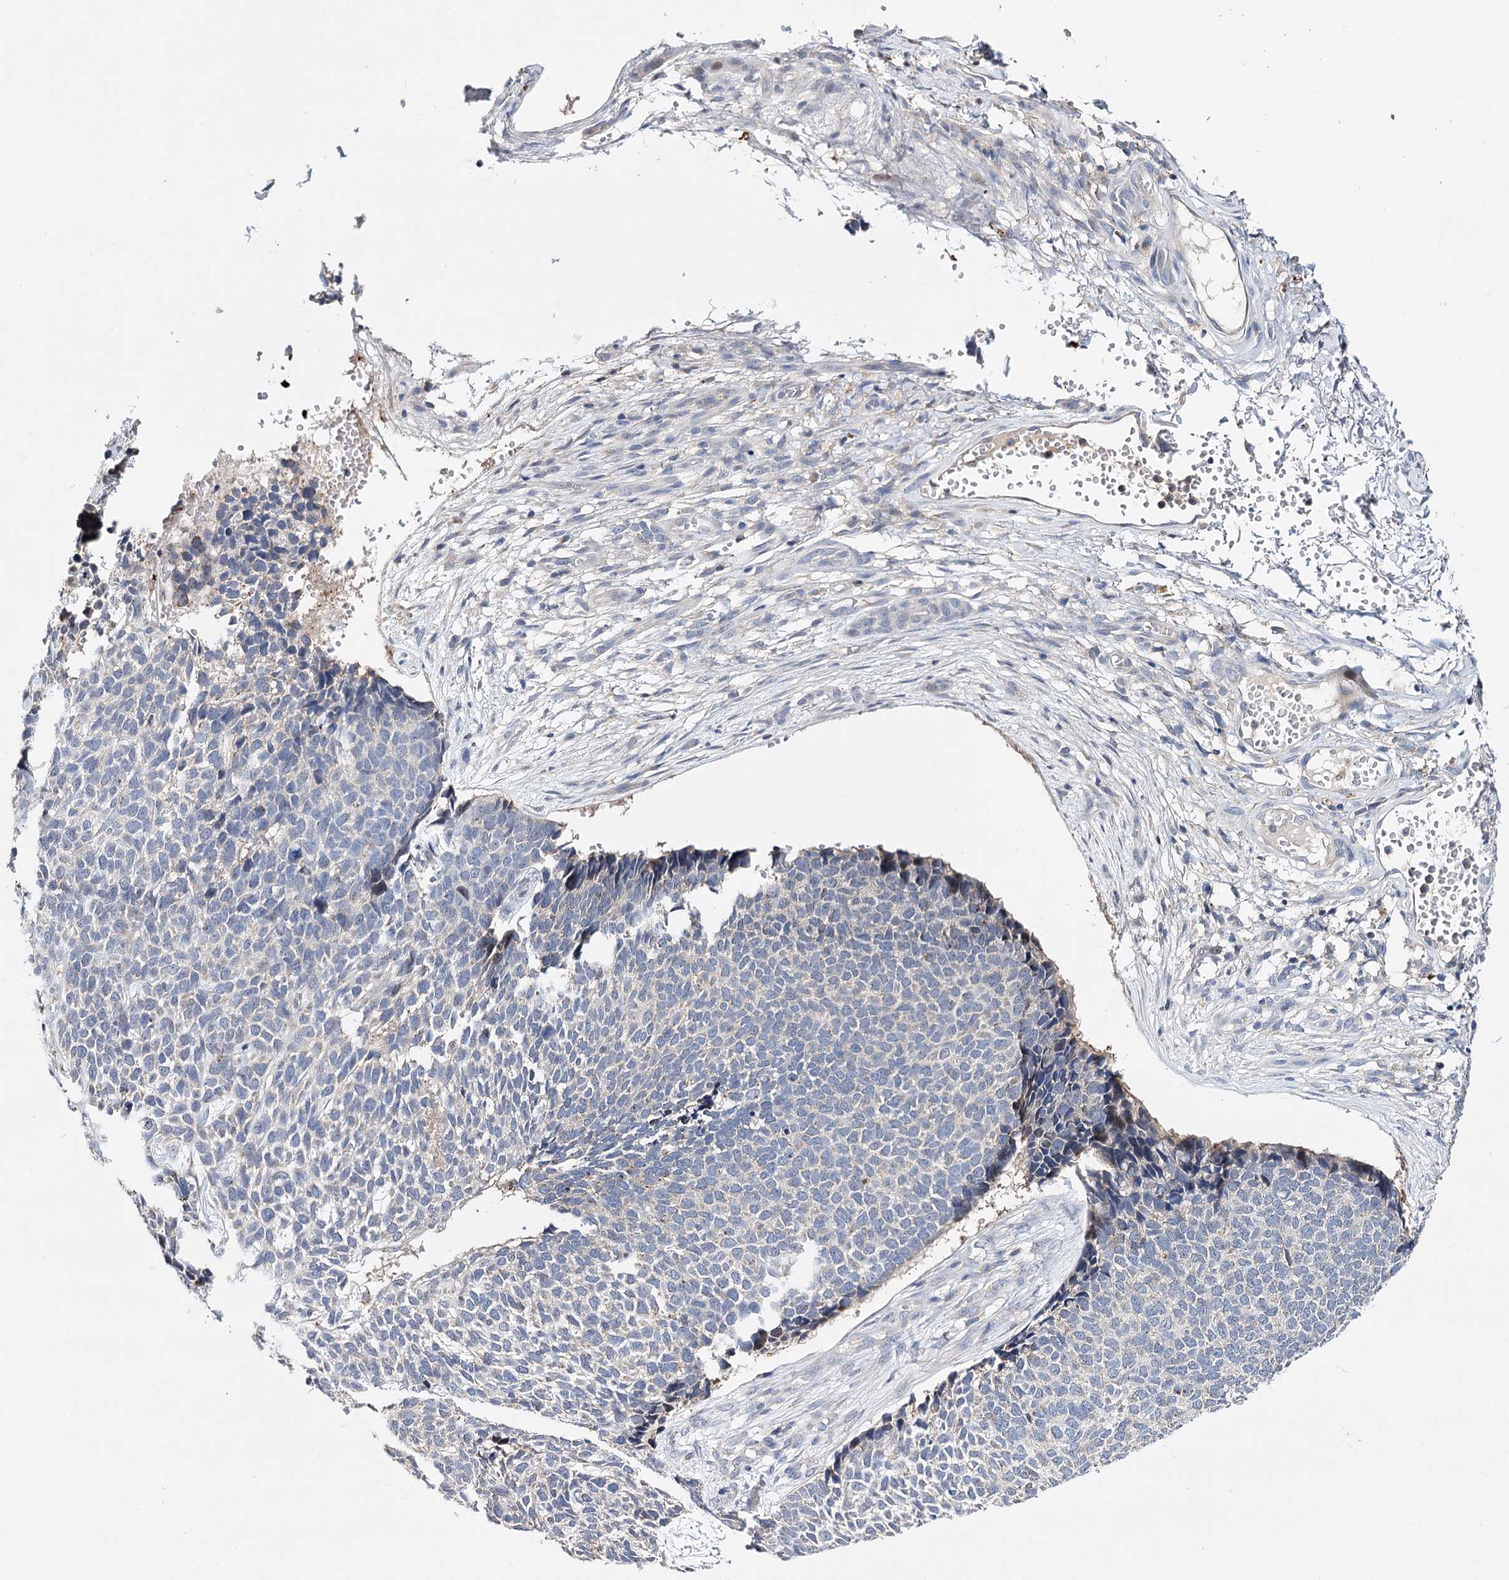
{"staining": {"intensity": "negative", "quantity": "none", "location": "none"}, "tissue": "skin cancer", "cell_type": "Tumor cells", "image_type": "cancer", "snomed": [{"axis": "morphology", "description": "Basal cell carcinoma"}, {"axis": "topography", "description": "Skin"}], "caption": "This is an immunohistochemistry micrograph of human skin cancer (basal cell carcinoma). There is no staining in tumor cells.", "gene": "CFAP46", "patient": {"sex": "female", "age": 84}}